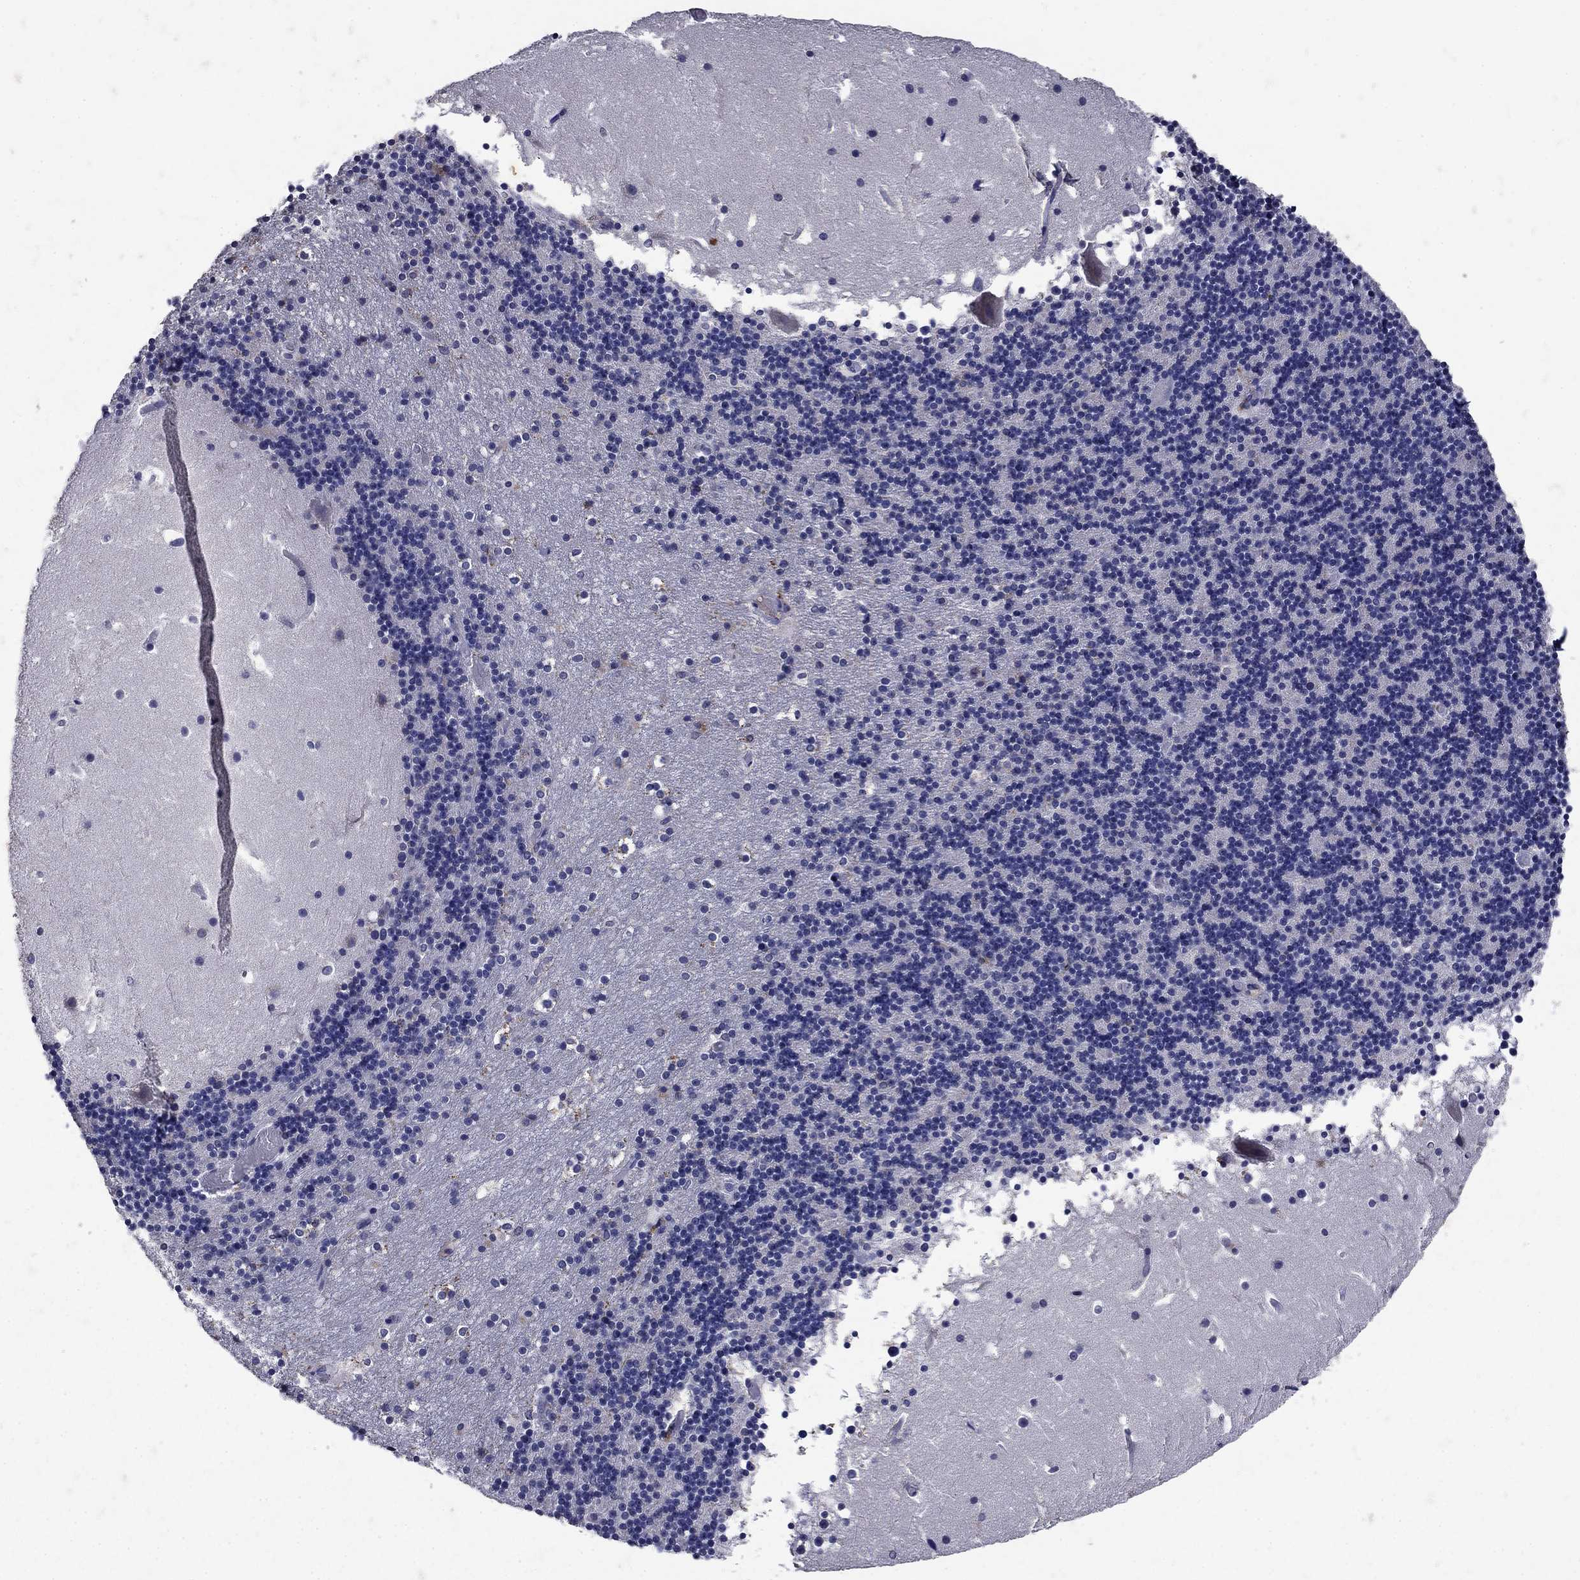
{"staining": {"intensity": "negative", "quantity": "none", "location": "none"}, "tissue": "cerebellum", "cell_type": "Cells in granular layer", "image_type": "normal", "snomed": [{"axis": "morphology", "description": "Normal tissue, NOS"}, {"axis": "topography", "description": "Cerebellum"}], "caption": "IHC histopathology image of benign human cerebellum stained for a protein (brown), which shows no expression in cells in granular layer.", "gene": "NPC2", "patient": {"sex": "male", "age": 37}}